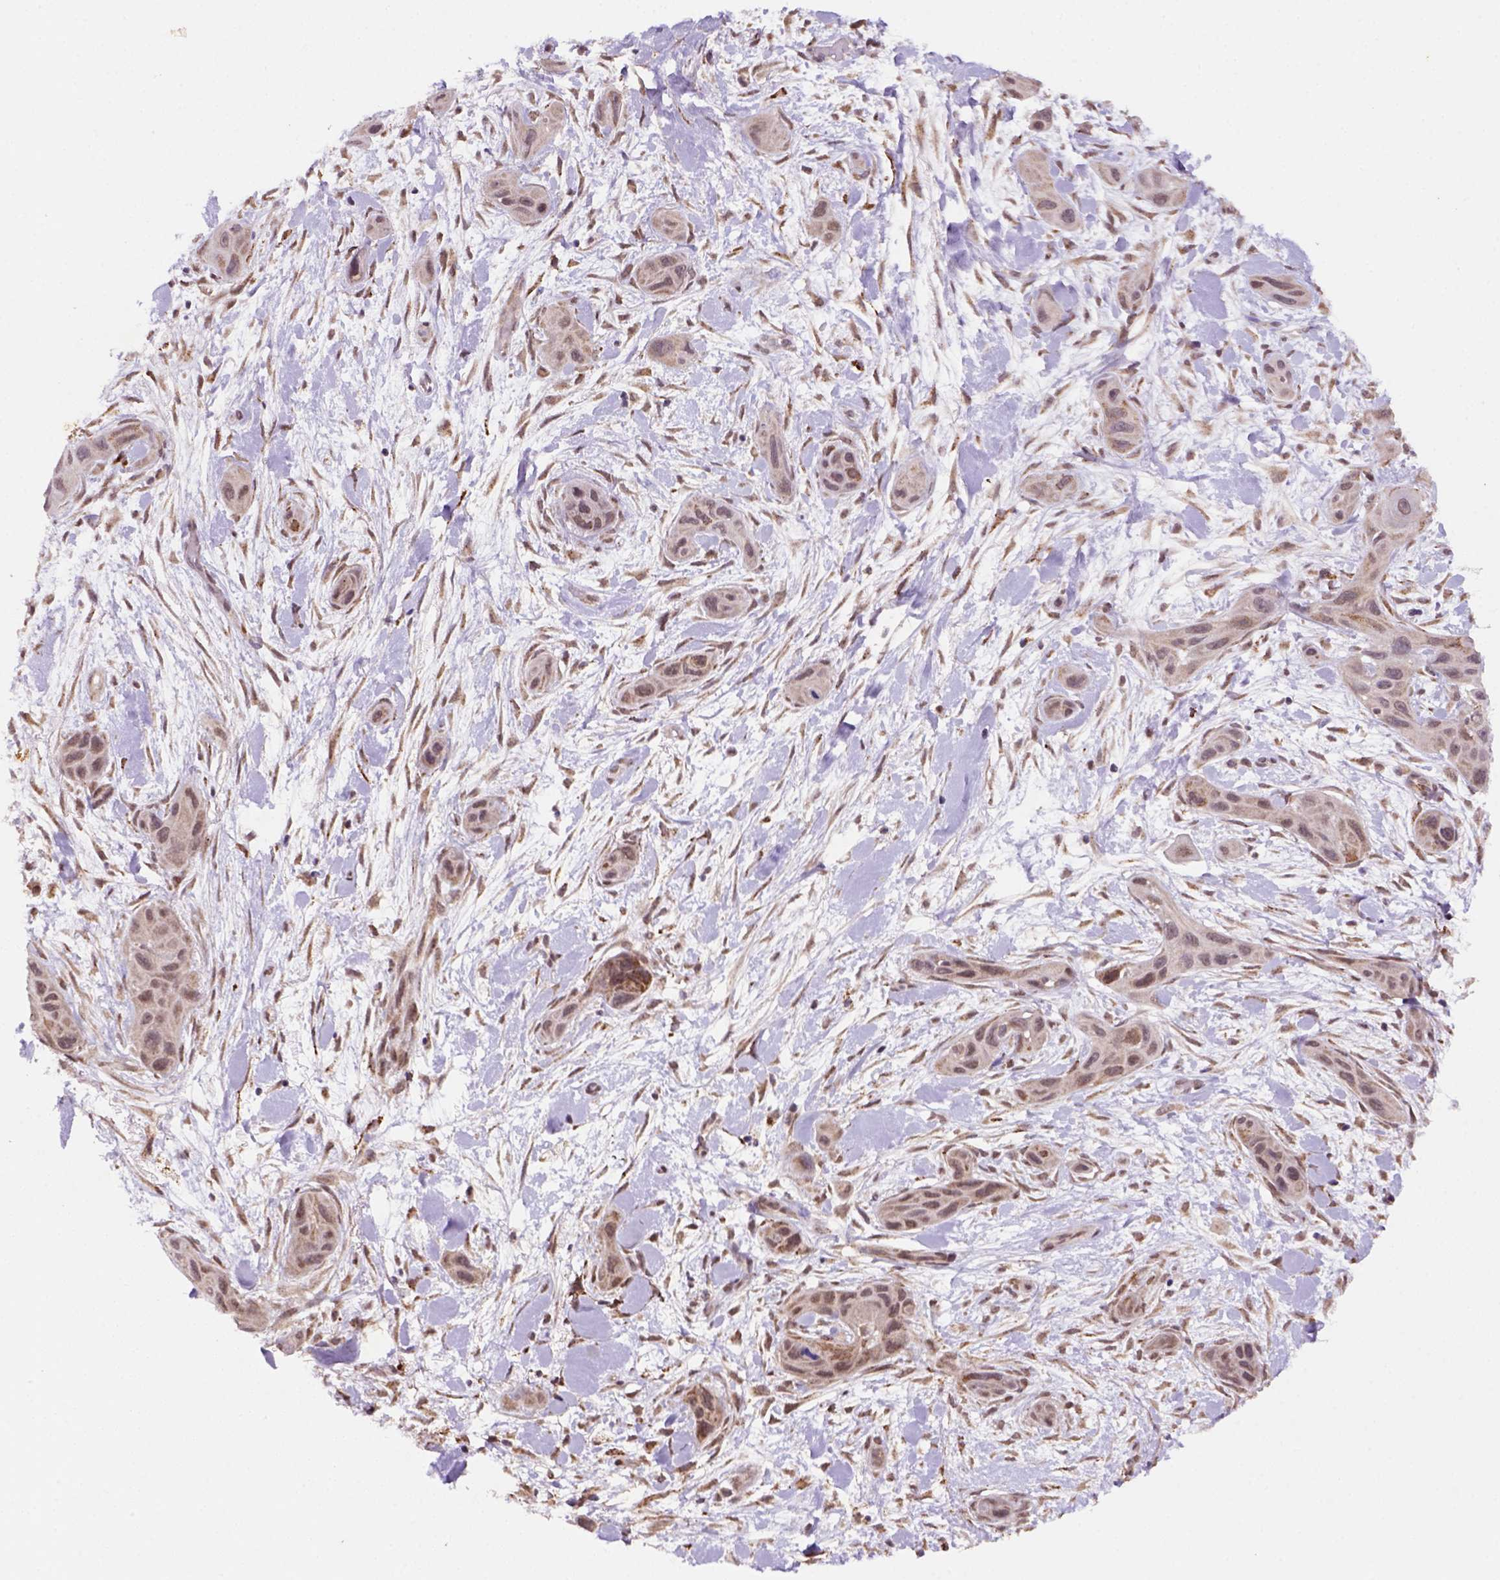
{"staining": {"intensity": "moderate", "quantity": "25%-75%", "location": "cytoplasmic/membranous"}, "tissue": "skin cancer", "cell_type": "Tumor cells", "image_type": "cancer", "snomed": [{"axis": "morphology", "description": "Squamous cell carcinoma, NOS"}, {"axis": "topography", "description": "Skin"}], "caption": "Squamous cell carcinoma (skin) tissue demonstrates moderate cytoplasmic/membranous staining in about 25%-75% of tumor cells, visualized by immunohistochemistry.", "gene": "FZD7", "patient": {"sex": "male", "age": 79}}